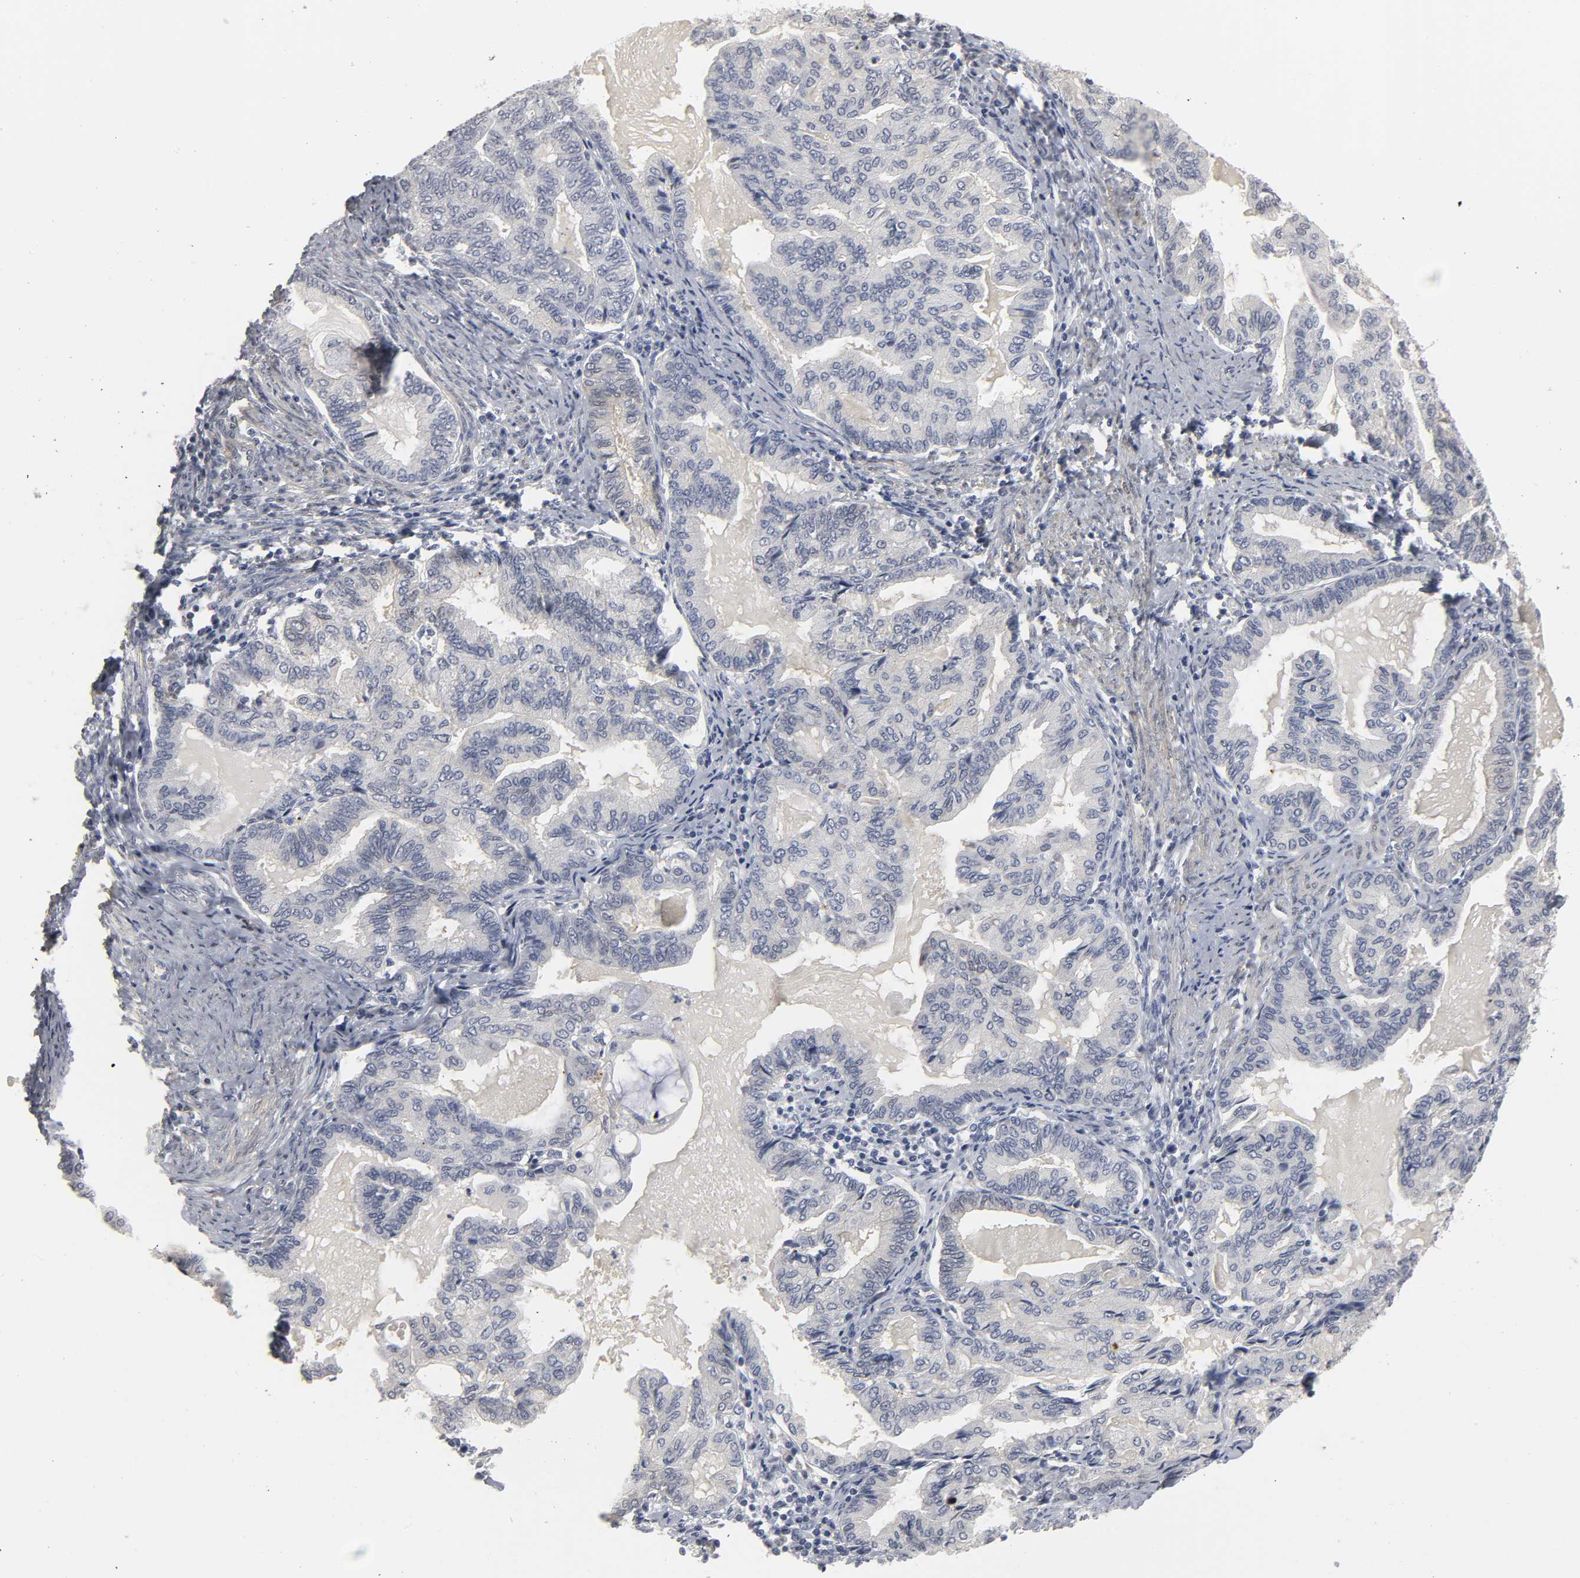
{"staining": {"intensity": "negative", "quantity": "none", "location": "none"}, "tissue": "endometrial cancer", "cell_type": "Tumor cells", "image_type": "cancer", "snomed": [{"axis": "morphology", "description": "Adenocarcinoma, NOS"}, {"axis": "topography", "description": "Endometrium"}], "caption": "Micrograph shows no protein expression in tumor cells of endometrial cancer tissue.", "gene": "PDLIM3", "patient": {"sex": "female", "age": 86}}